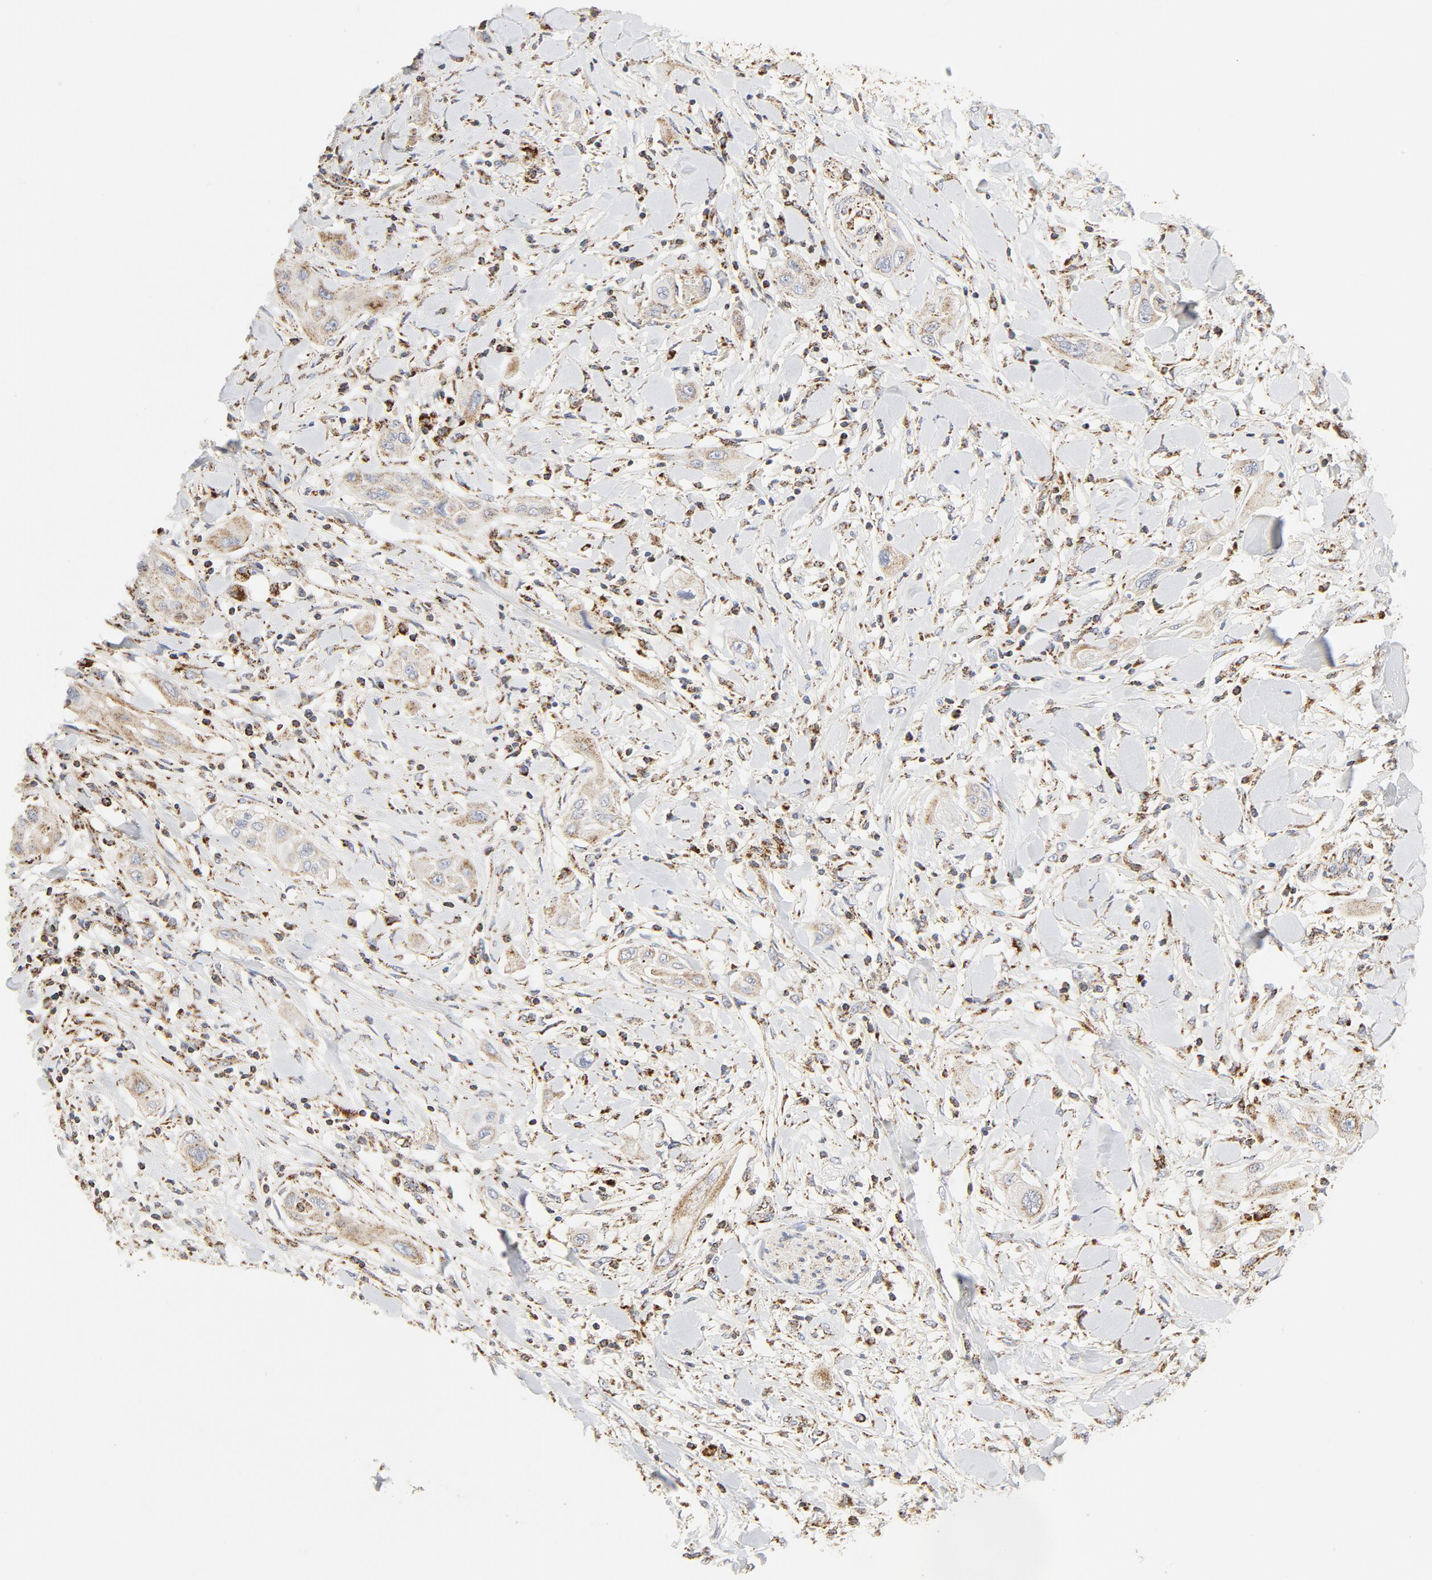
{"staining": {"intensity": "weak", "quantity": ">75%", "location": "cytoplasmic/membranous"}, "tissue": "lung cancer", "cell_type": "Tumor cells", "image_type": "cancer", "snomed": [{"axis": "morphology", "description": "Squamous cell carcinoma, NOS"}, {"axis": "topography", "description": "Lung"}], "caption": "Immunohistochemistry (IHC) photomicrograph of neoplastic tissue: human lung cancer (squamous cell carcinoma) stained using immunohistochemistry (IHC) shows low levels of weak protein expression localized specifically in the cytoplasmic/membranous of tumor cells, appearing as a cytoplasmic/membranous brown color.", "gene": "PCNX4", "patient": {"sex": "female", "age": 47}}